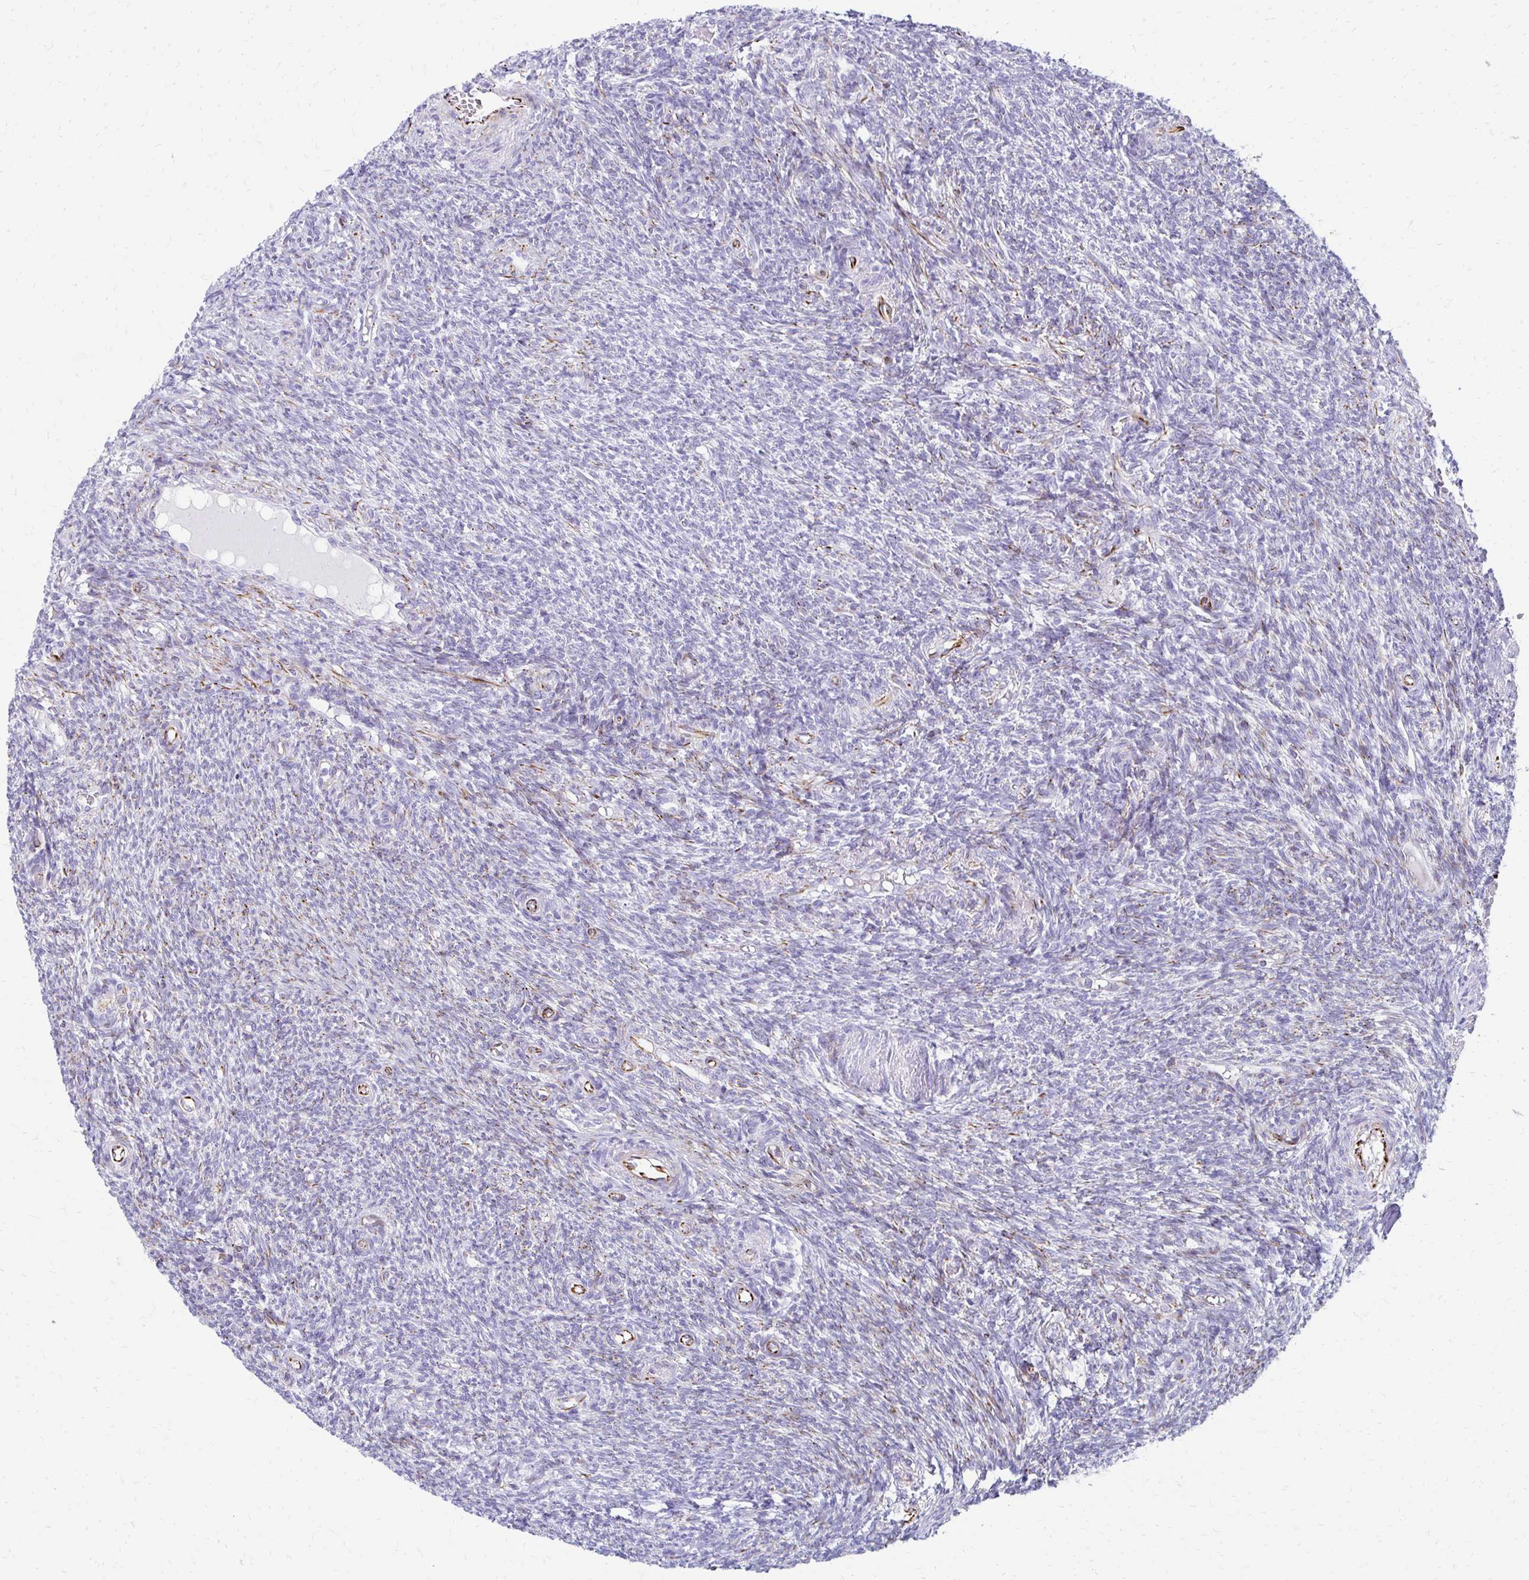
{"staining": {"intensity": "negative", "quantity": "none", "location": "none"}, "tissue": "ovary", "cell_type": "Ovarian stroma cells", "image_type": "normal", "snomed": [{"axis": "morphology", "description": "Normal tissue, NOS"}, {"axis": "topography", "description": "Ovary"}], "caption": "An immunohistochemistry (IHC) histopathology image of normal ovary is shown. There is no staining in ovarian stroma cells of ovary.", "gene": "TMEM54", "patient": {"sex": "female", "age": 39}}